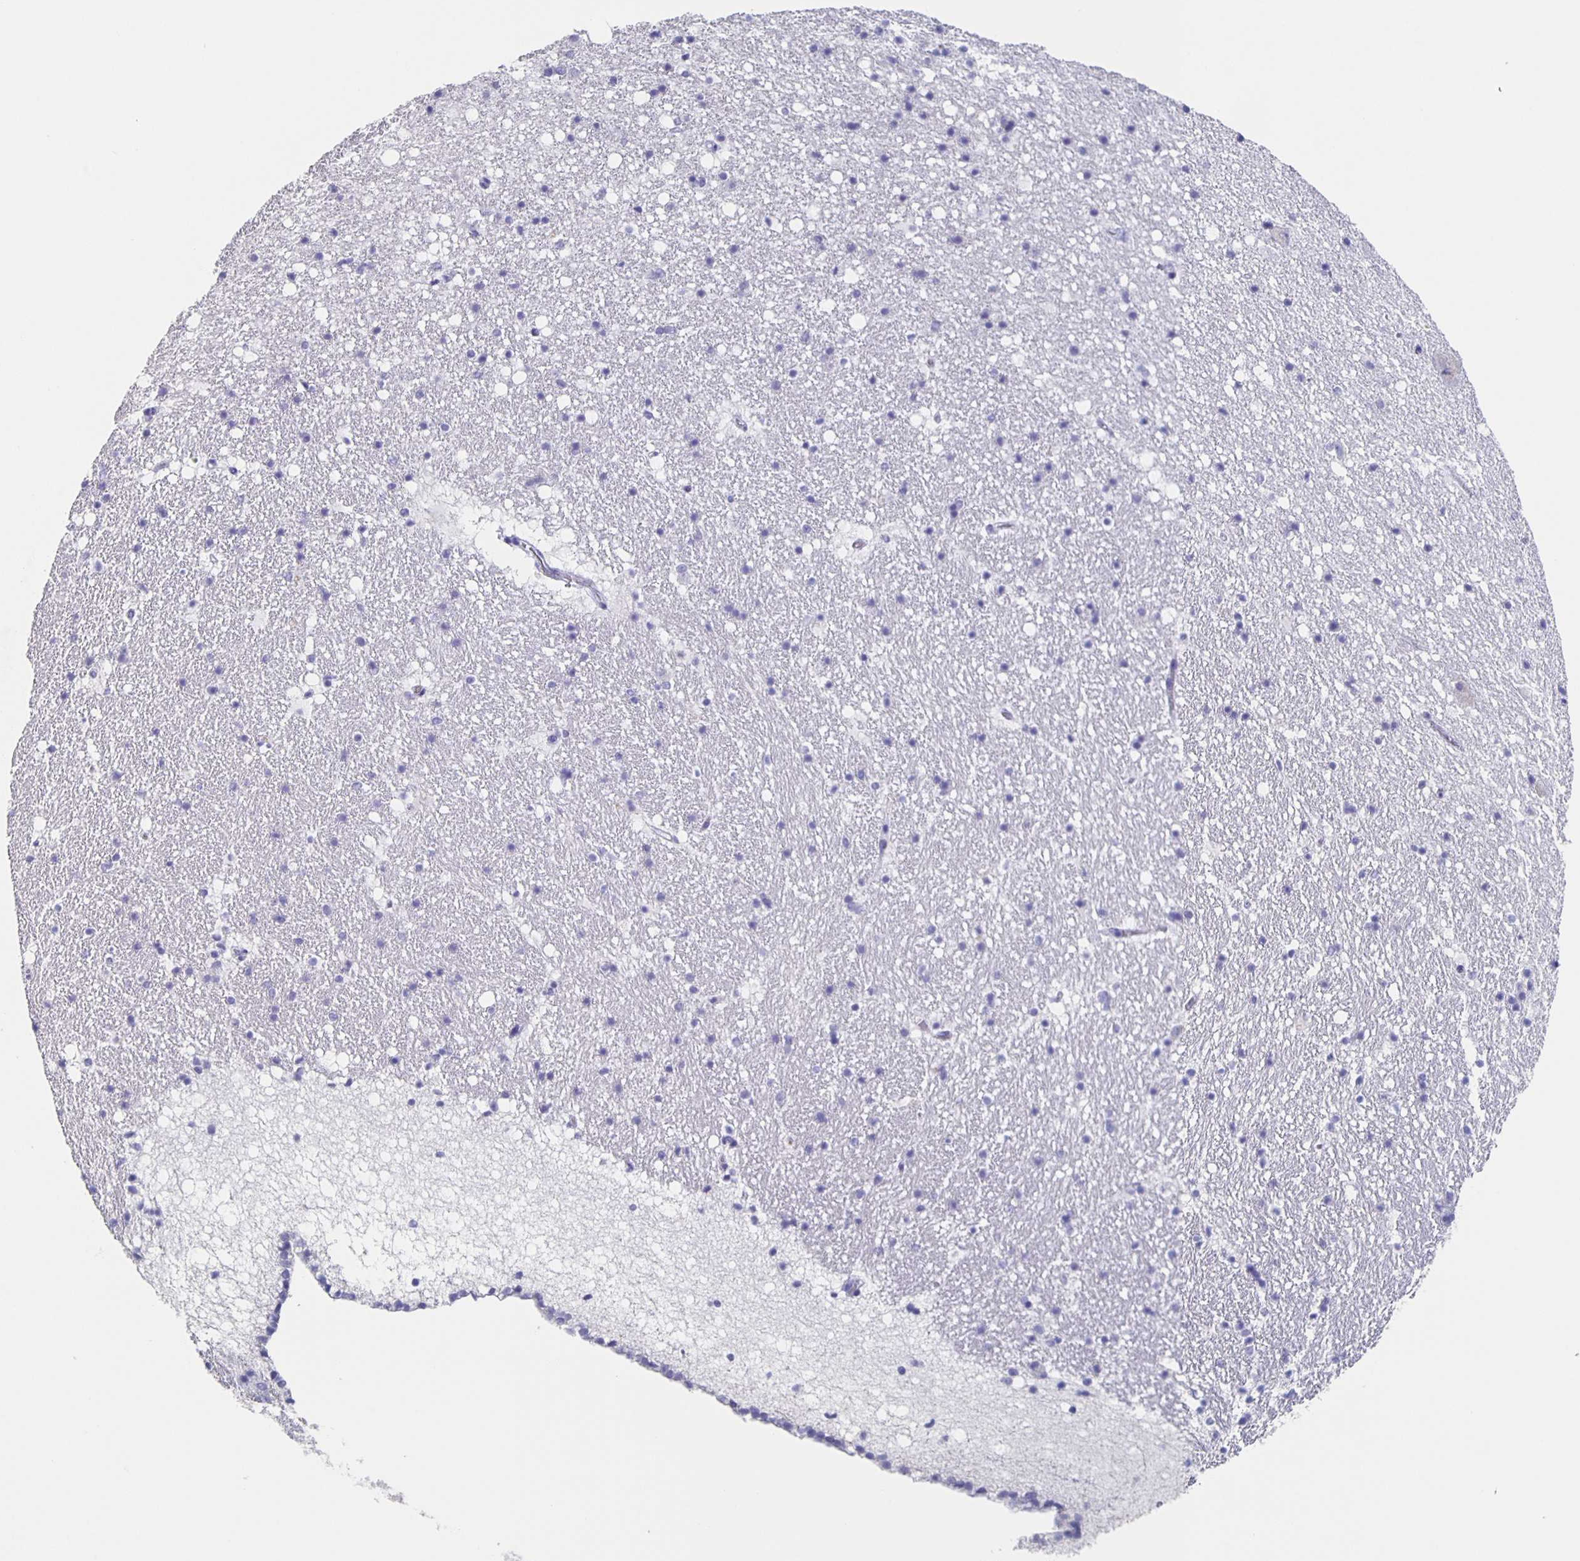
{"staining": {"intensity": "negative", "quantity": "none", "location": "none"}, "tissue": "hippocampus", "cell_type": "Glial cells", "image_type": "normal", "snomed": [{"axis": "morphology", "description": "Normal tissue, NOS"}, {"axis": "topography", "description": "Hippocampus"}], "caption": "The IHC micrograph has no significant expression in glial cells of hippocampus.", "gene": "SLC34A2", "patient": {"sex": "female", "age": 42}}